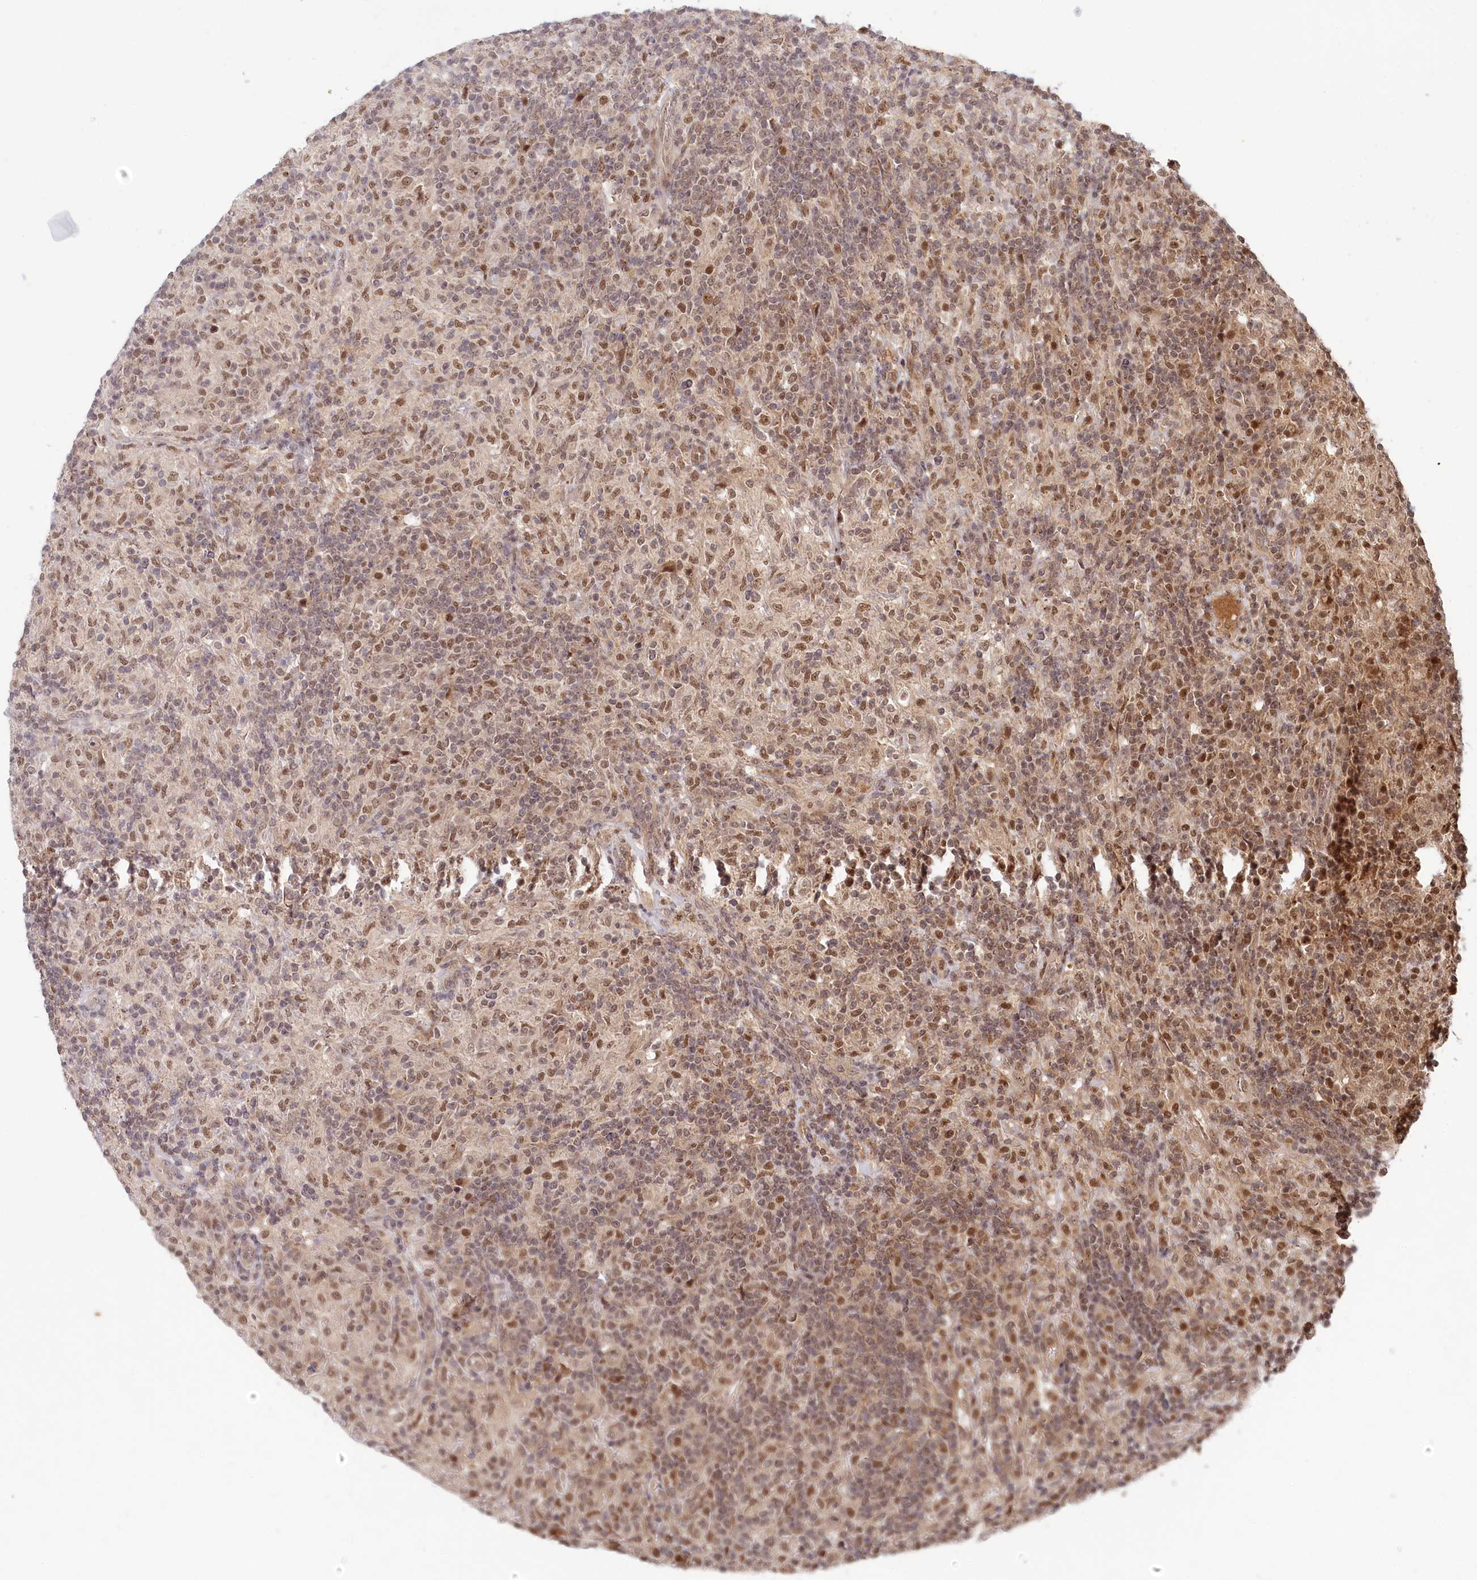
{"staining": {"intensity": "moderate", "quantity": ">75%", "location": "nuclear"}, "tissue": "lymphoma", "cell_type": "Tumor cells", "image_type": "cancer", "snomed": [{"axis": "morphology", "description": "Hodgkin's disease, NOS"}, {"axis": "topography", "description": "Lymph node"}], "caption": "Immunohistochemistry staining of lymphoma, which exhibits medium levels of moderate nuclear expression in approximately >75% of tumor cells indicating moderate nuclear protein expression. The staining was performed using DAB (3,3'-diaminobenzidine) (brown) for protein detection and nuclei were counterstained in hematoxylin (blue).", "gene": "WAPL", "patient": {"sex": "male", "age": 70}}